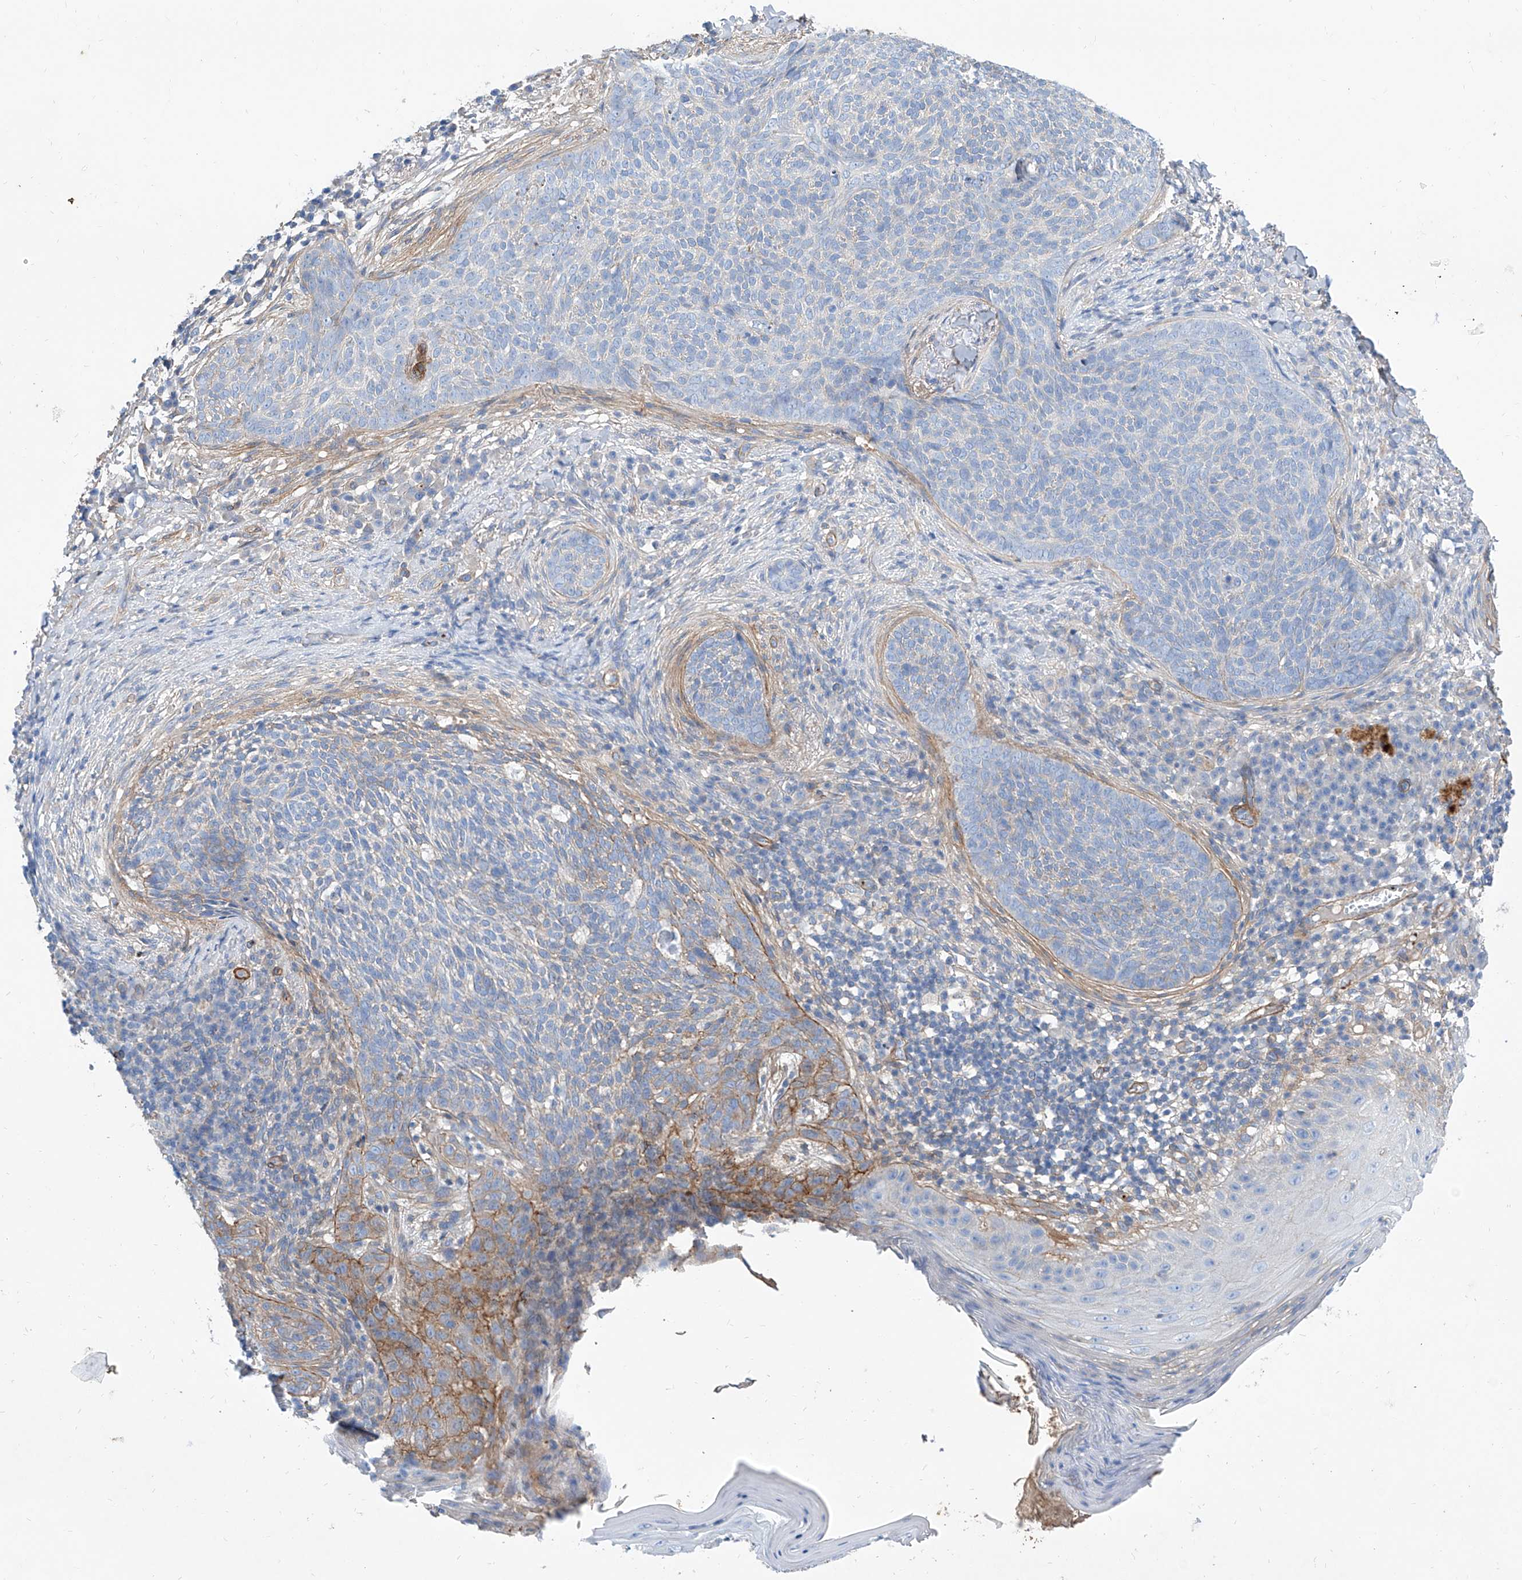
{"staining": {"intensity": "moderate", "quantity": "<25%", "location": "cytoplasmic/membranous"}, "tissue": "skin cancer", "cell_type": "Tumor cells", "image_type": "cancer", "snomed": [{"axis": "morphology", "description": "Basal cell carcinoma"}, {"axis": "topography", "description": "Skin"}], "caption": "Skin cancer (basal cell carcinoma) tissue demonstrates moderate cytoplasmic/membranous expression in approximately <25% of tumor cells", "gene": "TAS2R60", "patient": {"sex": "male", "age": 85}}